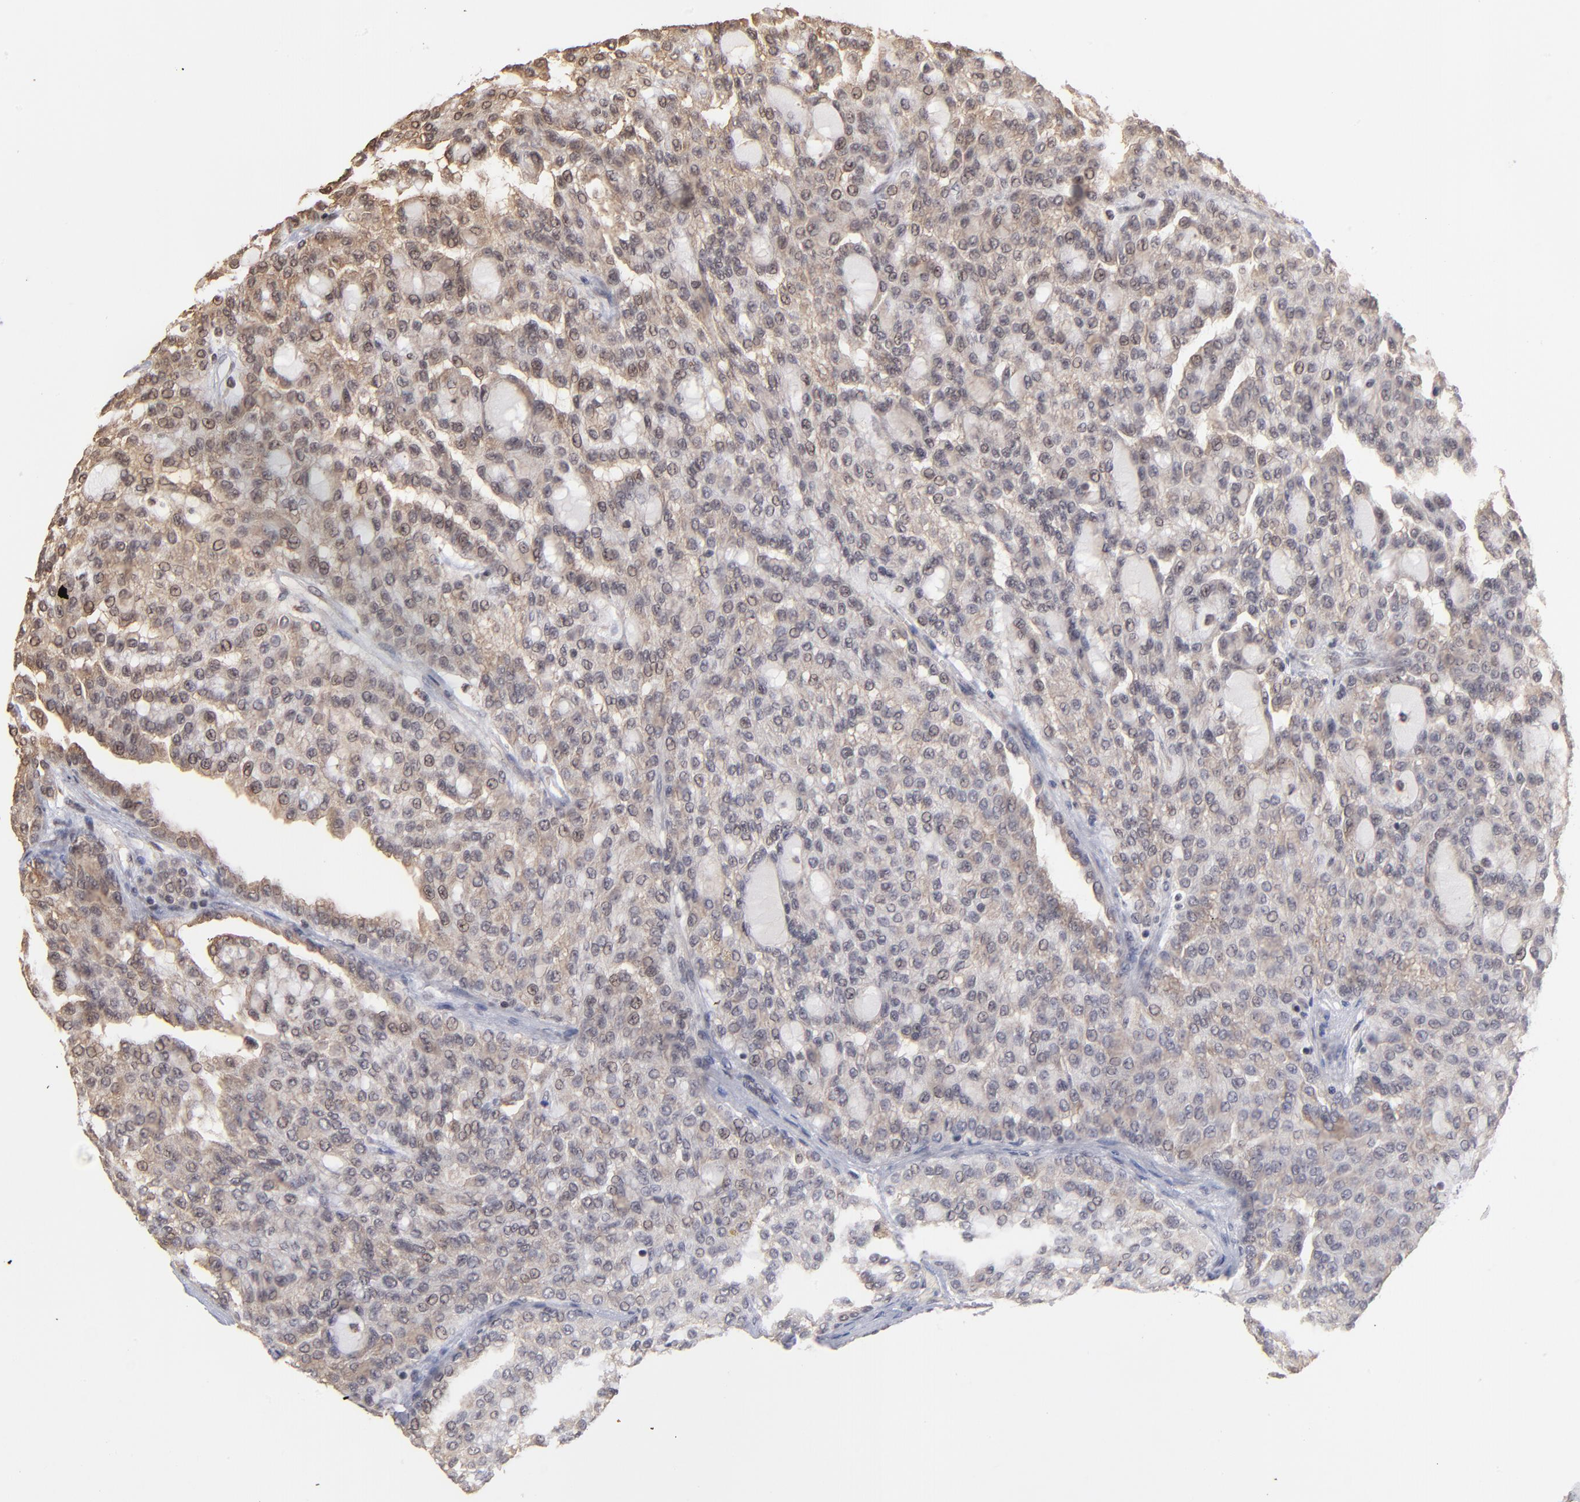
{"staining": {"intensity": "weak", "quantity": "<25%", "location": "nuclear"}, "tissue": "renal cancer", "cell_type": "Tumor cells", "image_type": "cancer", "snomed": [{"axis": "morphology", "description": "Adenocarcinoma, NOS"}, {"axis": "topography", "description": "Kidney"}], "caption": "Renal adenocarcinoma stained for a protein using immunohistochemistry (IHC) exhibits no staining tumor cells.", "gene": "BRPF1", "patient": {"sex": "male", "age": 63}}